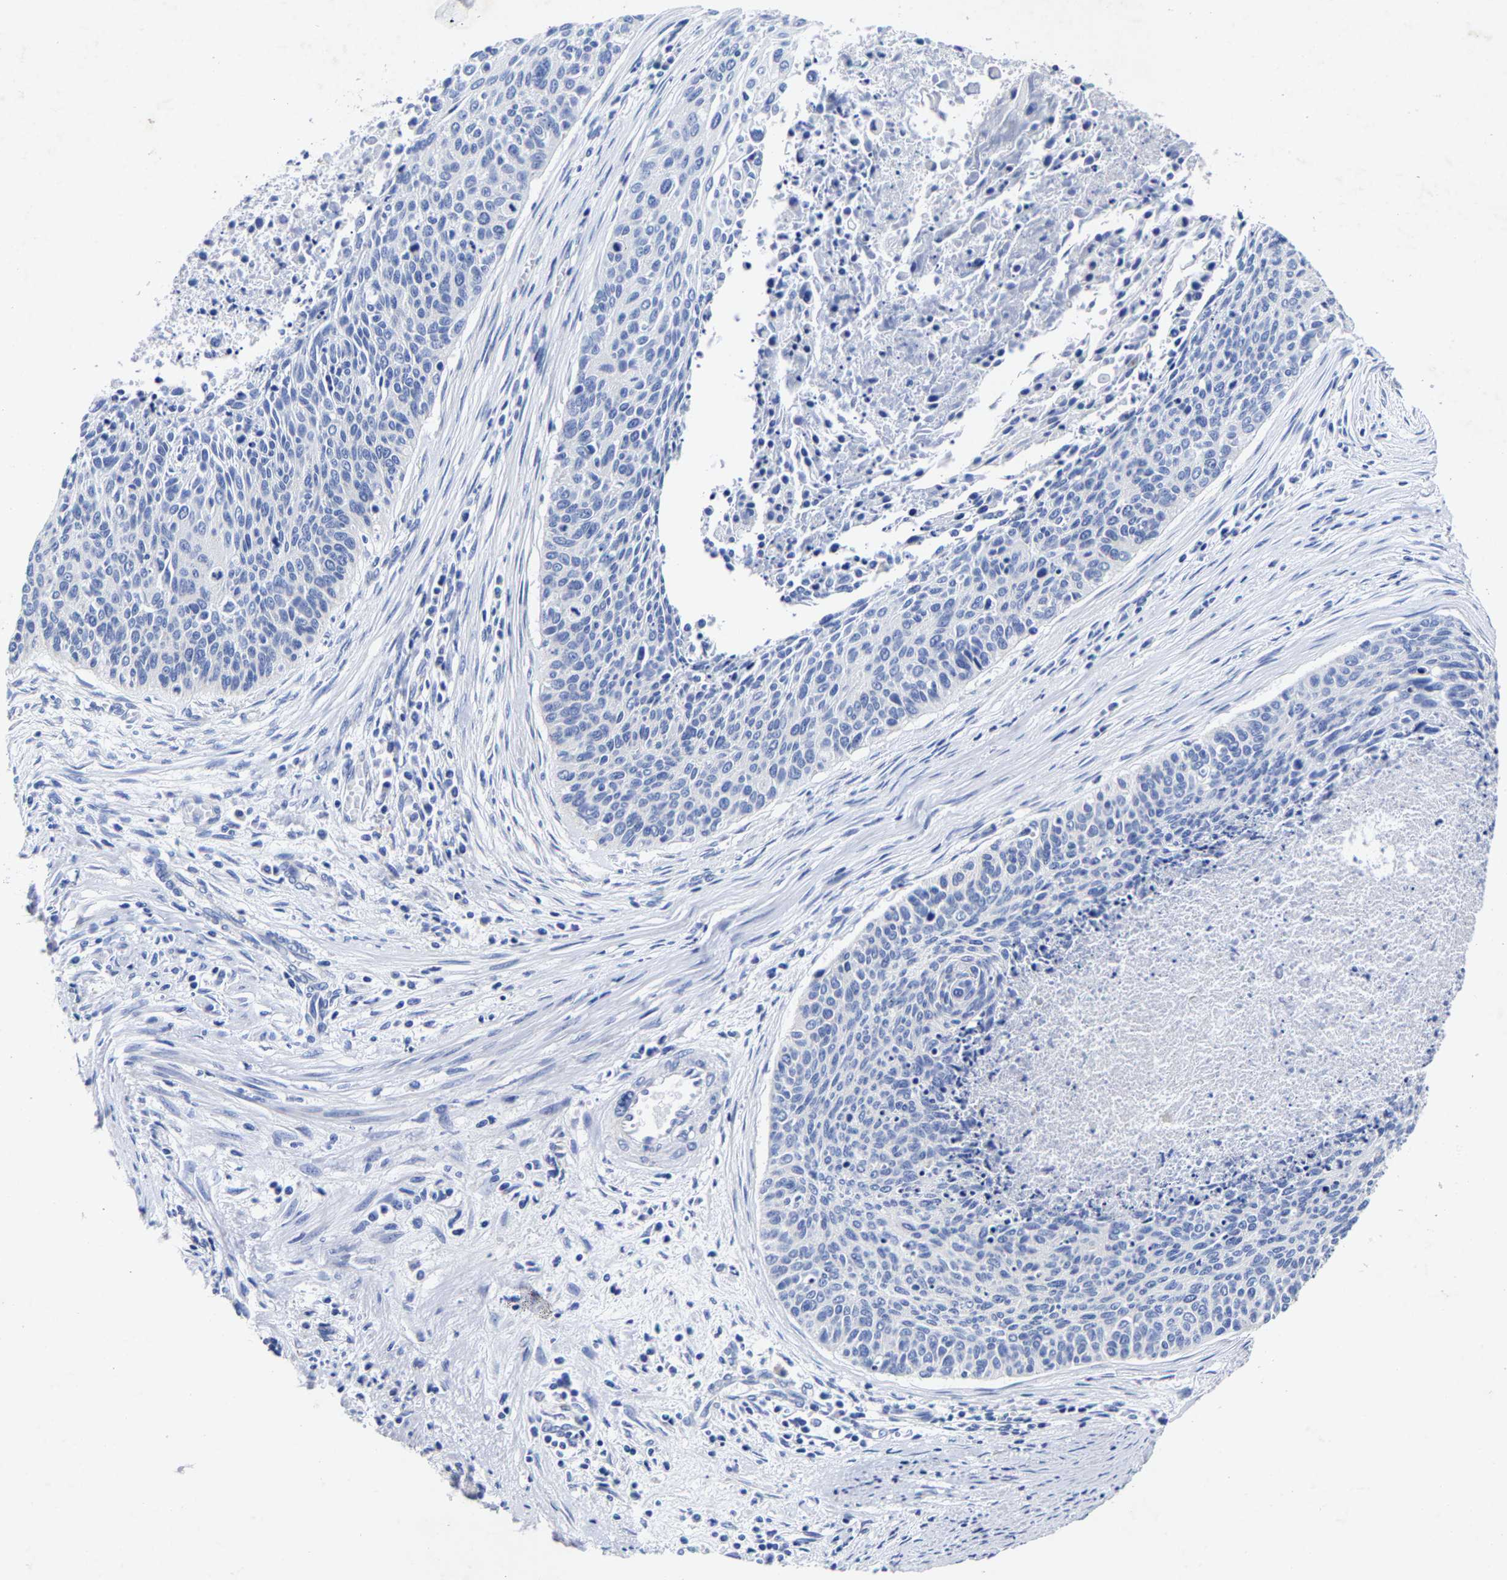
{"staining": {"intensity": "negative", "quantity": "none", "location": "none"}, "tissue": "cervical cancer", "cell_type": "Tumor cells", "image_type": "cancer", "snomed": [{"axis": "morphology", "description": "Squamous cell carcinoma, NOS"}, {"axis": "topography", "description": "Cervix"}], "caption": "Immunohistochemical staining of human cervical cancer (squamous cell carcinoma) exhibits no significant expression in tumor cells.", "gene": "AASS", "patient": {"sex": "female", "age": 55}}